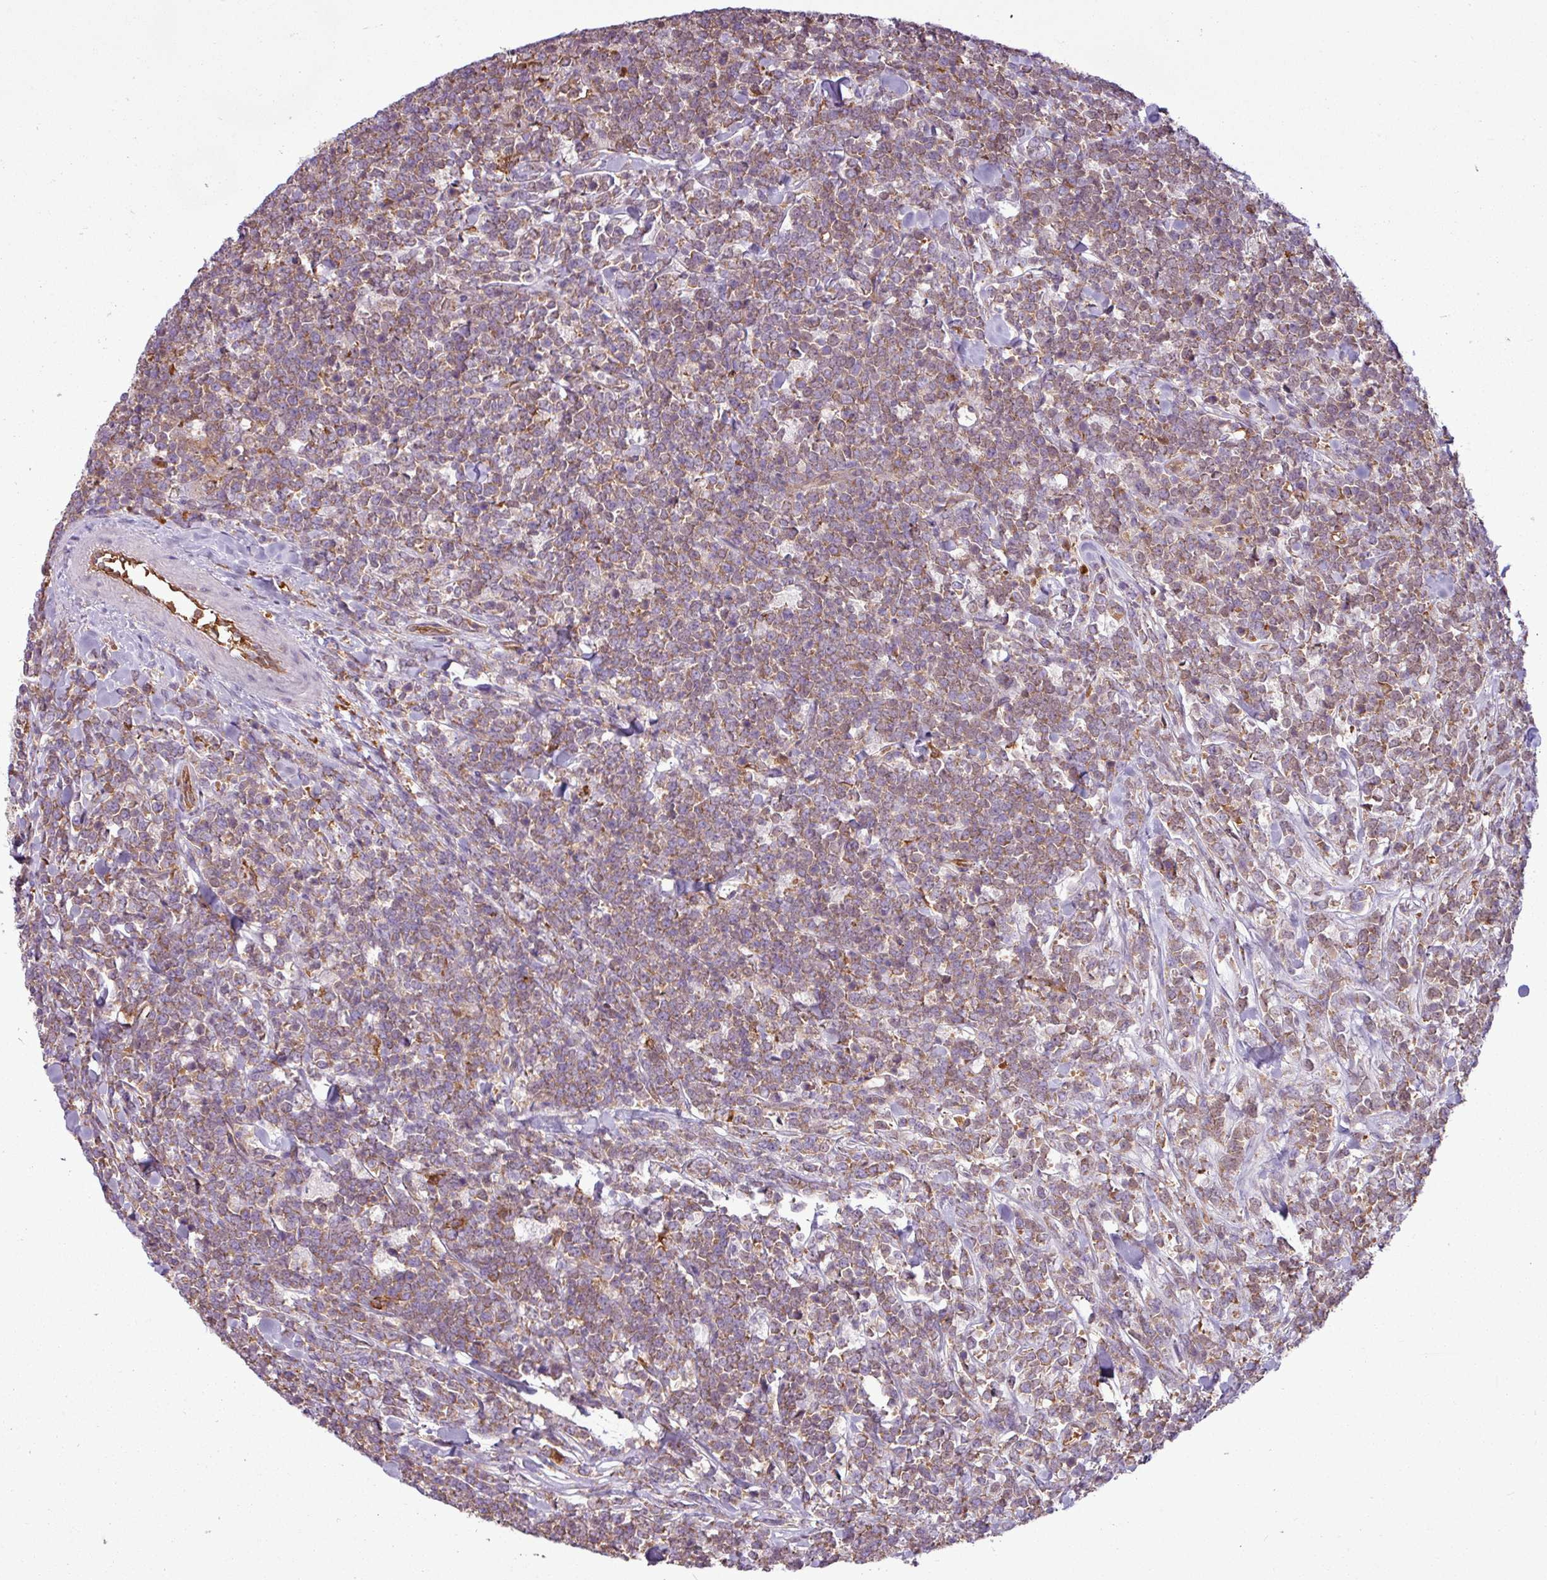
{"staining": {"intensity": "moderate", "quantity": "25%-75%", "location": "cytoplasmic/membranous"}, "tissue": "lymphoma", "cell_type": "Tumor cells", "image_type": "cancer", "snomed": [{"axis": "morphology", "description": "Malignant lymphoma, non-Hodgkin's type, High grade"}, {"axis": "topography", "description": "Small intestine"}, {"axis": "topography", "description": "Colon"}], "caption": "This micrograph exhibits lymphoma stained with IHC to label a protein in brown. The cytoplasmic/membranous of tumor cells show moderate positivity for the protein. Nuclei are counter-stained blue.", "gene": "PACSIN2", "patient": {"sex": "male", "age": 8}}